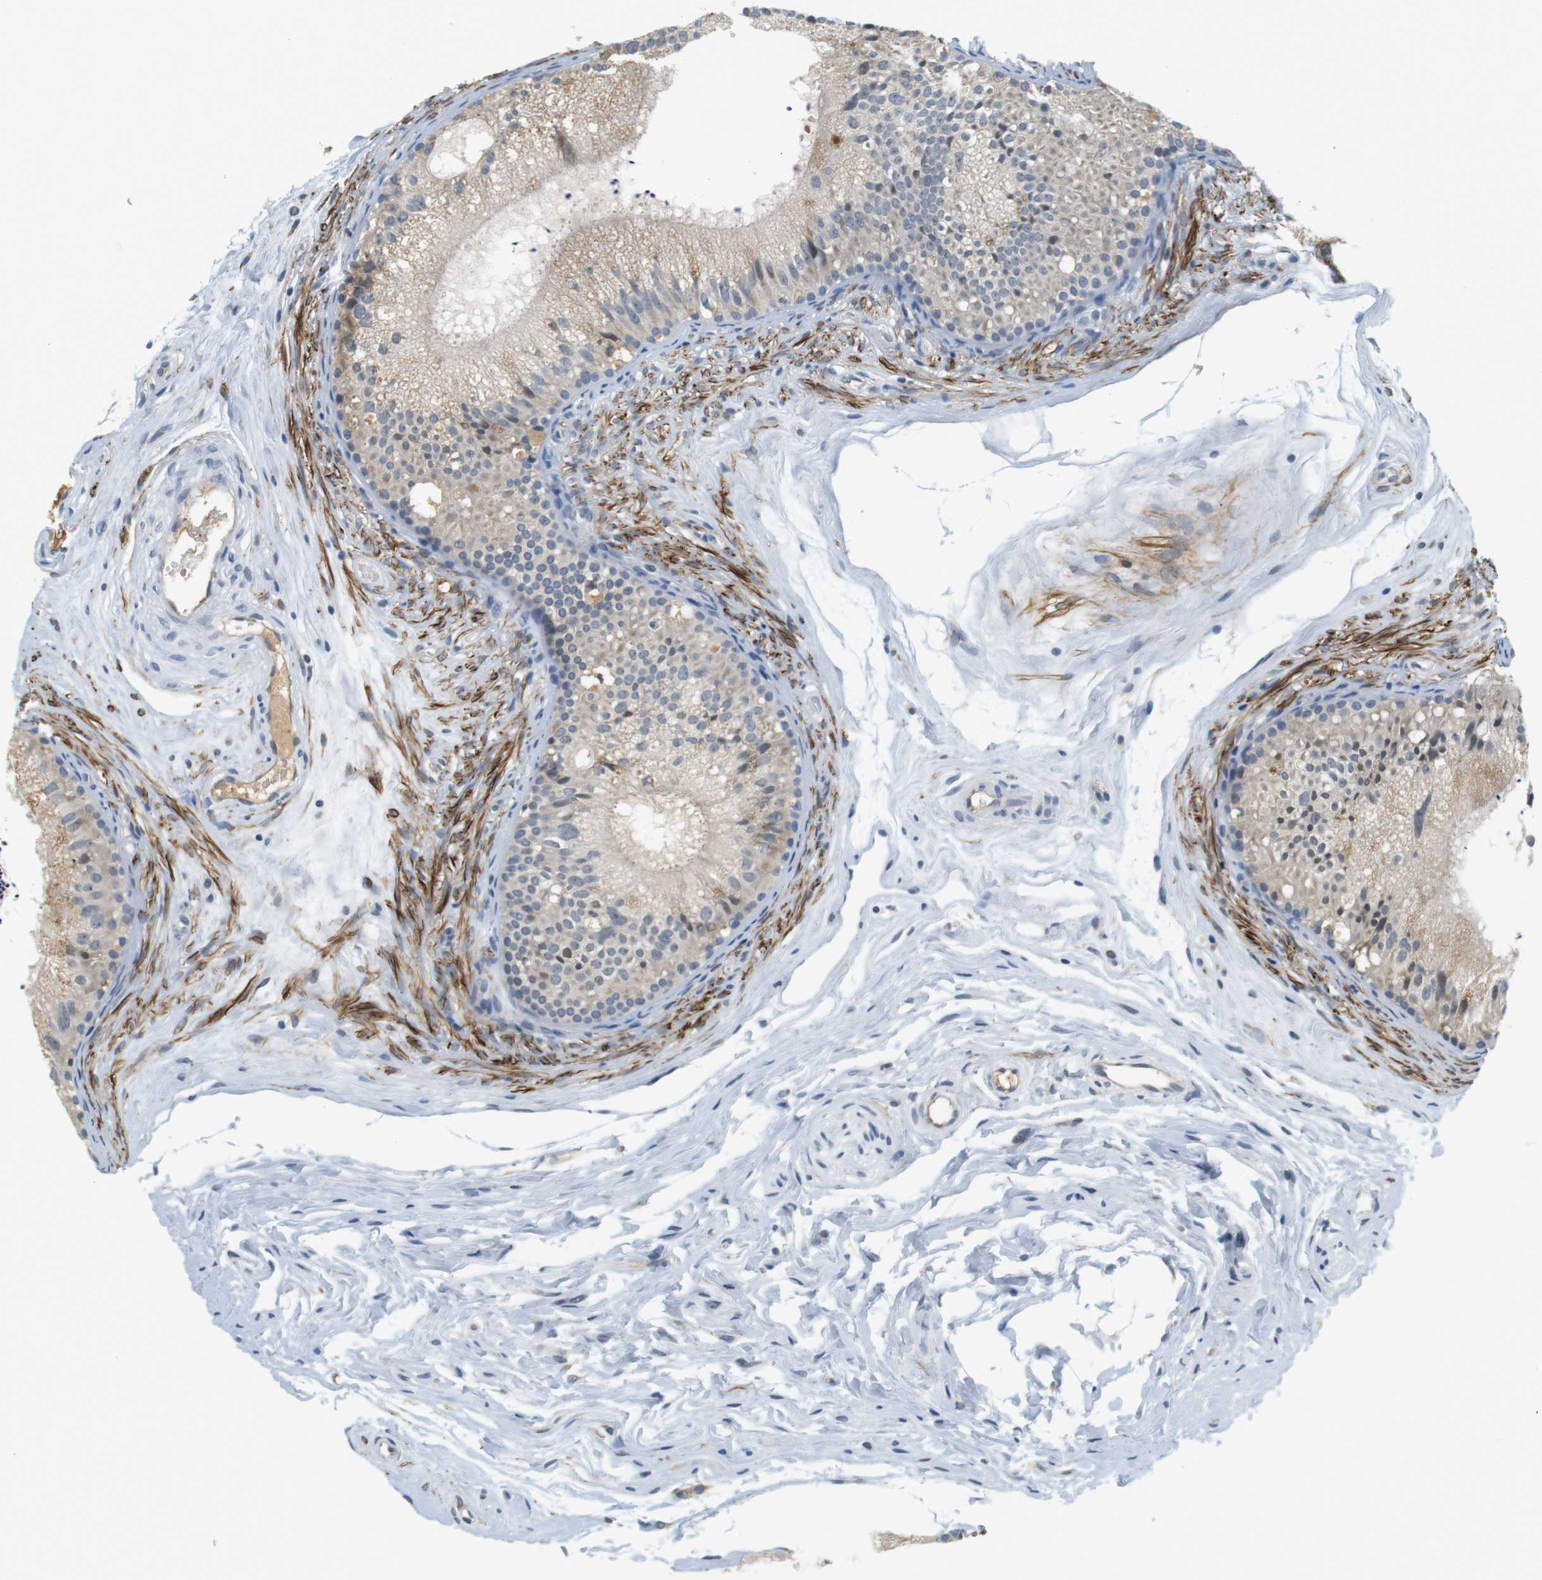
{"staining": {"intensity": "negative", "quantity": "none", "location": "none"}, "tissue": "epididymis", "cell_type": "Glandular cells", "image_type": "normal", "snomed": [{"axis": "morphology", "description": "Normal tissue, NOS"}, {"axis": "topography", "description": "Epididymis"}], "caption": "Immunohistochemical staining of benign epididymis reveals no significant positivity in glandular cells.", "gene": "WNT7A", "patient": {"sex": "male", "age": 56}}